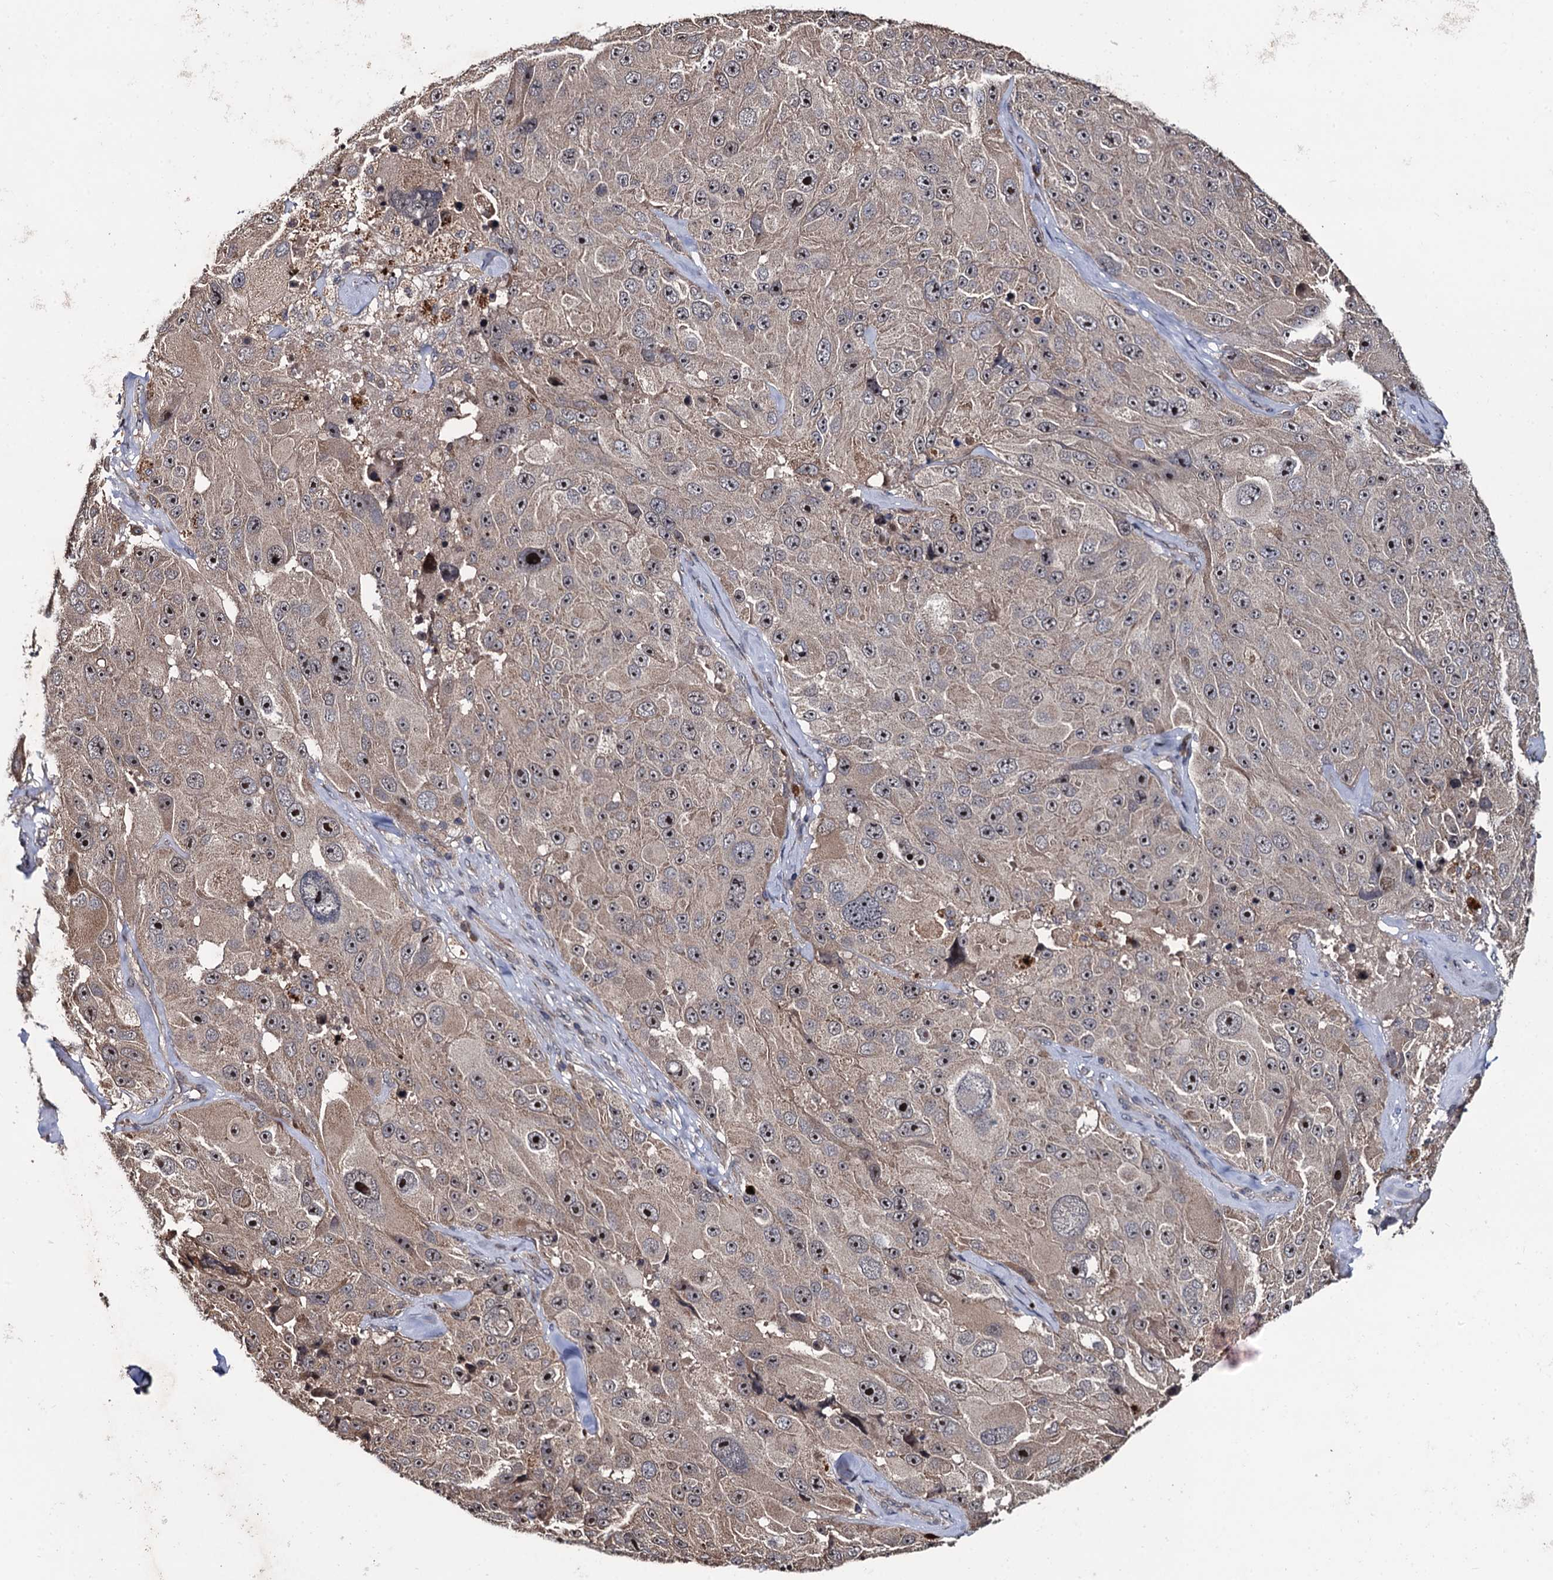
{"staining": {"intensity": "moderate", "quantity": "25%-75%", "location": "nuclear"}, "tissue": "melanoma", "cell_type": "Tumor cells", "image_type": "cancer", "snomed": [{"axis": "morphology", "description": "Malignant melanoma, Metastatic site"}, {"axis": "topography", "description": "Lymph node"}], "caption": "This histopathology image displays IHC staining of human melanoma, with medium moderate nuclear staining in about 25%-75% of tumor cells.", "gene": "LRRC63", "patient": {"sex": "male", "age": 62}}